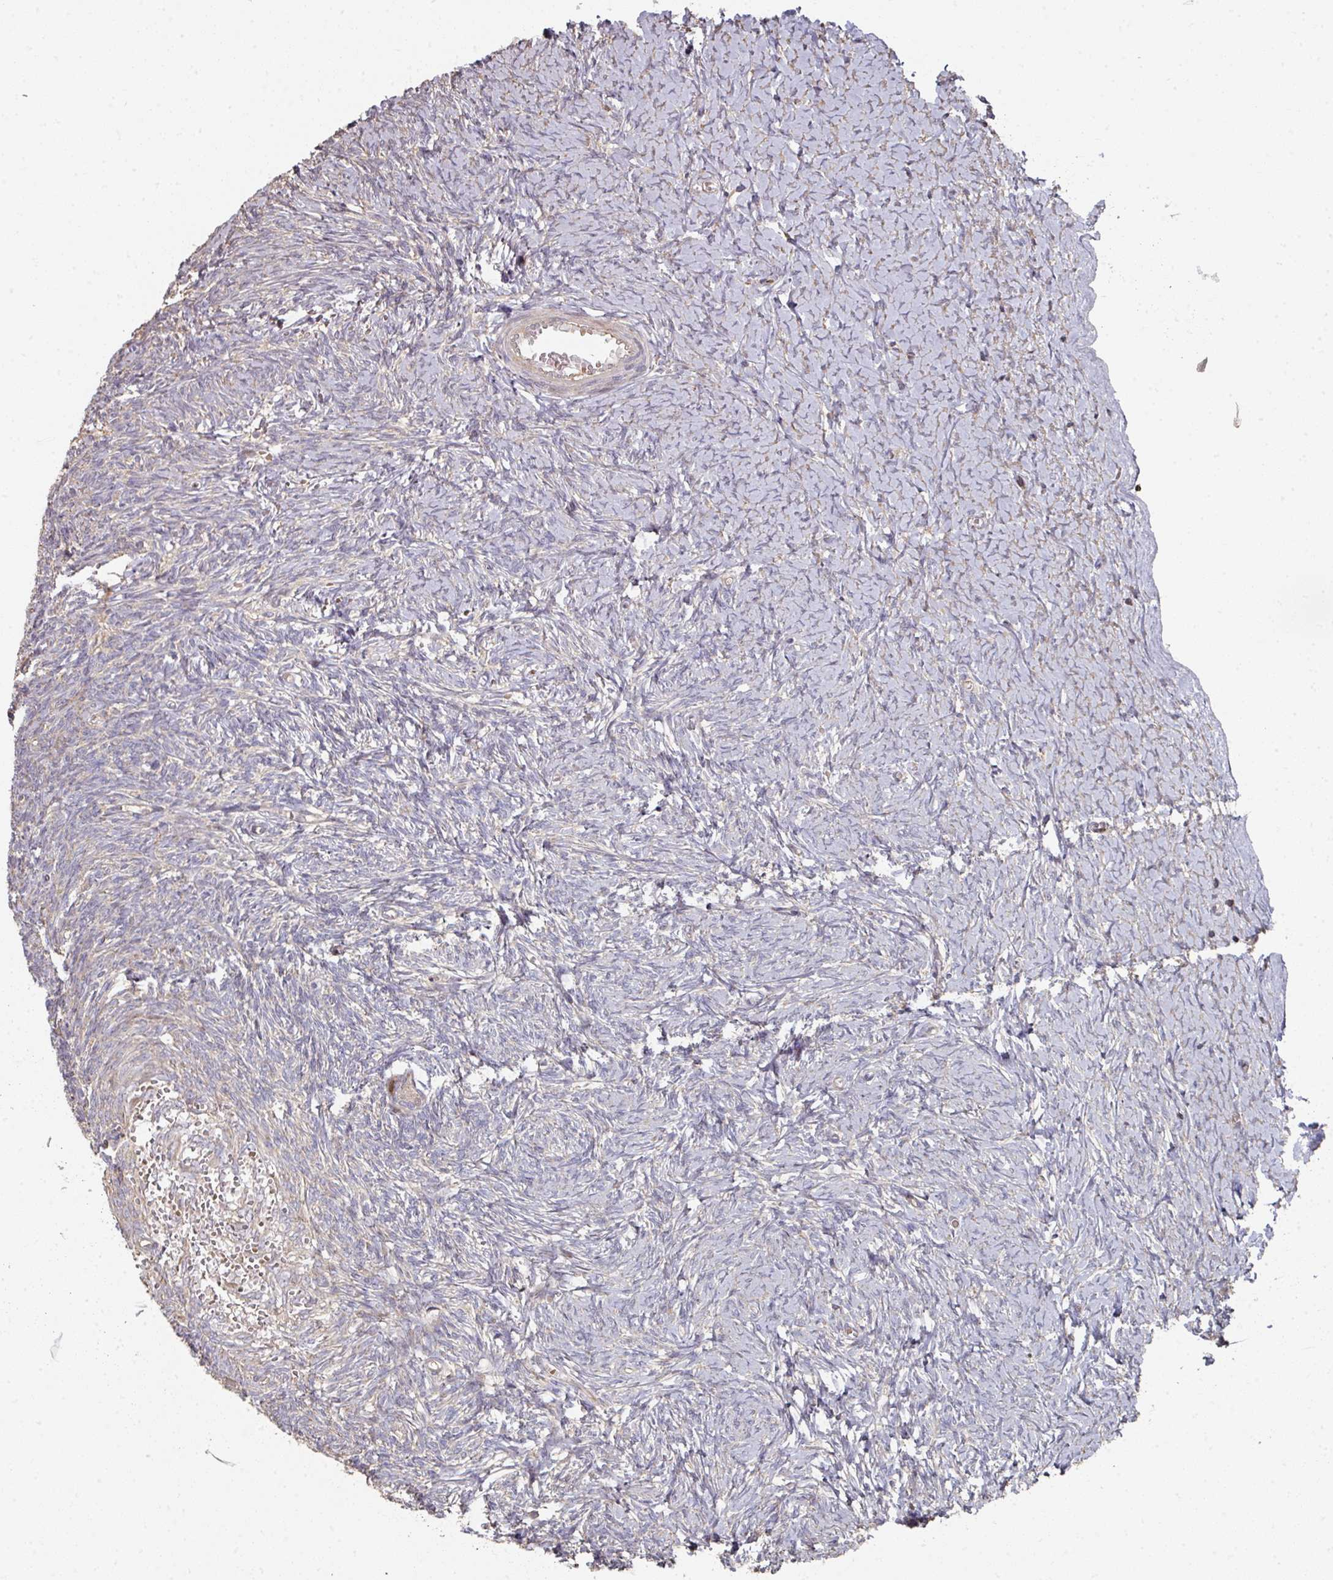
{"staining": {"intensity": "weak", "quantity": "<25%", "location": "cytoplasmic/membranous"}, "tissue": "ovary", "cell_type": "Follicle cells", "image_type": "normal", "snomed": [{"axis": "morphology", "description": "Normal tissue, NOS"}, {"axis": "topography", "description": "Ovary"}], "caption": "Follicle cells are negative for brown protein staining in unremarkable ovary. (Stains: DAB immunohistochemistry (IHC) with hematoxylin counter stain, Microscopy: brightfield microscopy at high magnification).", "gene": "CA7", "patient": {"sex": "female", "age": 39}}